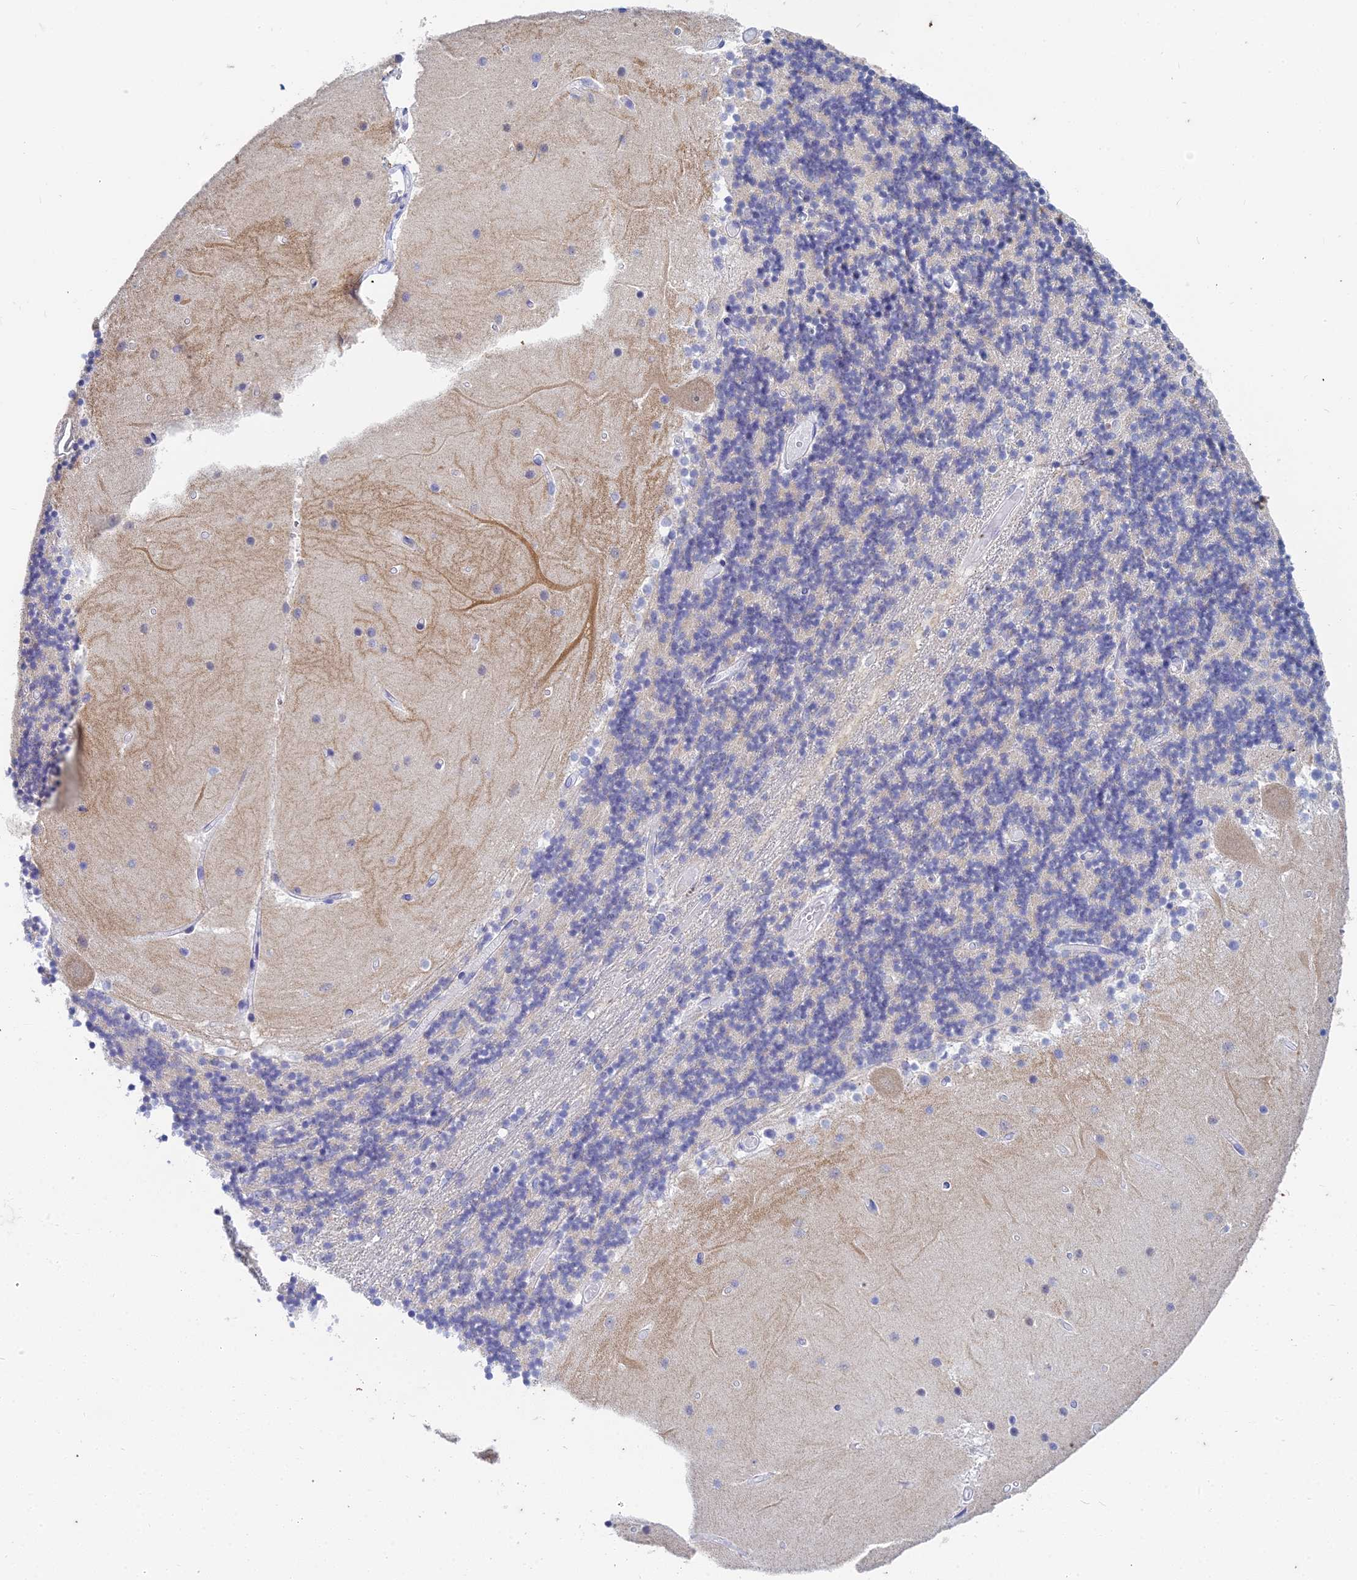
{"staining": {"intensity": "negative", "quantity": "none", "location": "none"}, "tissue": "cerebellum", "cell_type": "Cells in granular layer", "image_type": "normal", "snomed": [{"axis": "morphology", "description": "Normal tissue, NOS"}, {"axis": "topography", "description": "Cerebellum"}], "caption": "Immunohistochemical staining of unremarkable cerebellum reveals no significant staining in cells in granular layer.", "gene": "EEF2KMT", "patient": {"sex": "female", "age": 28}}